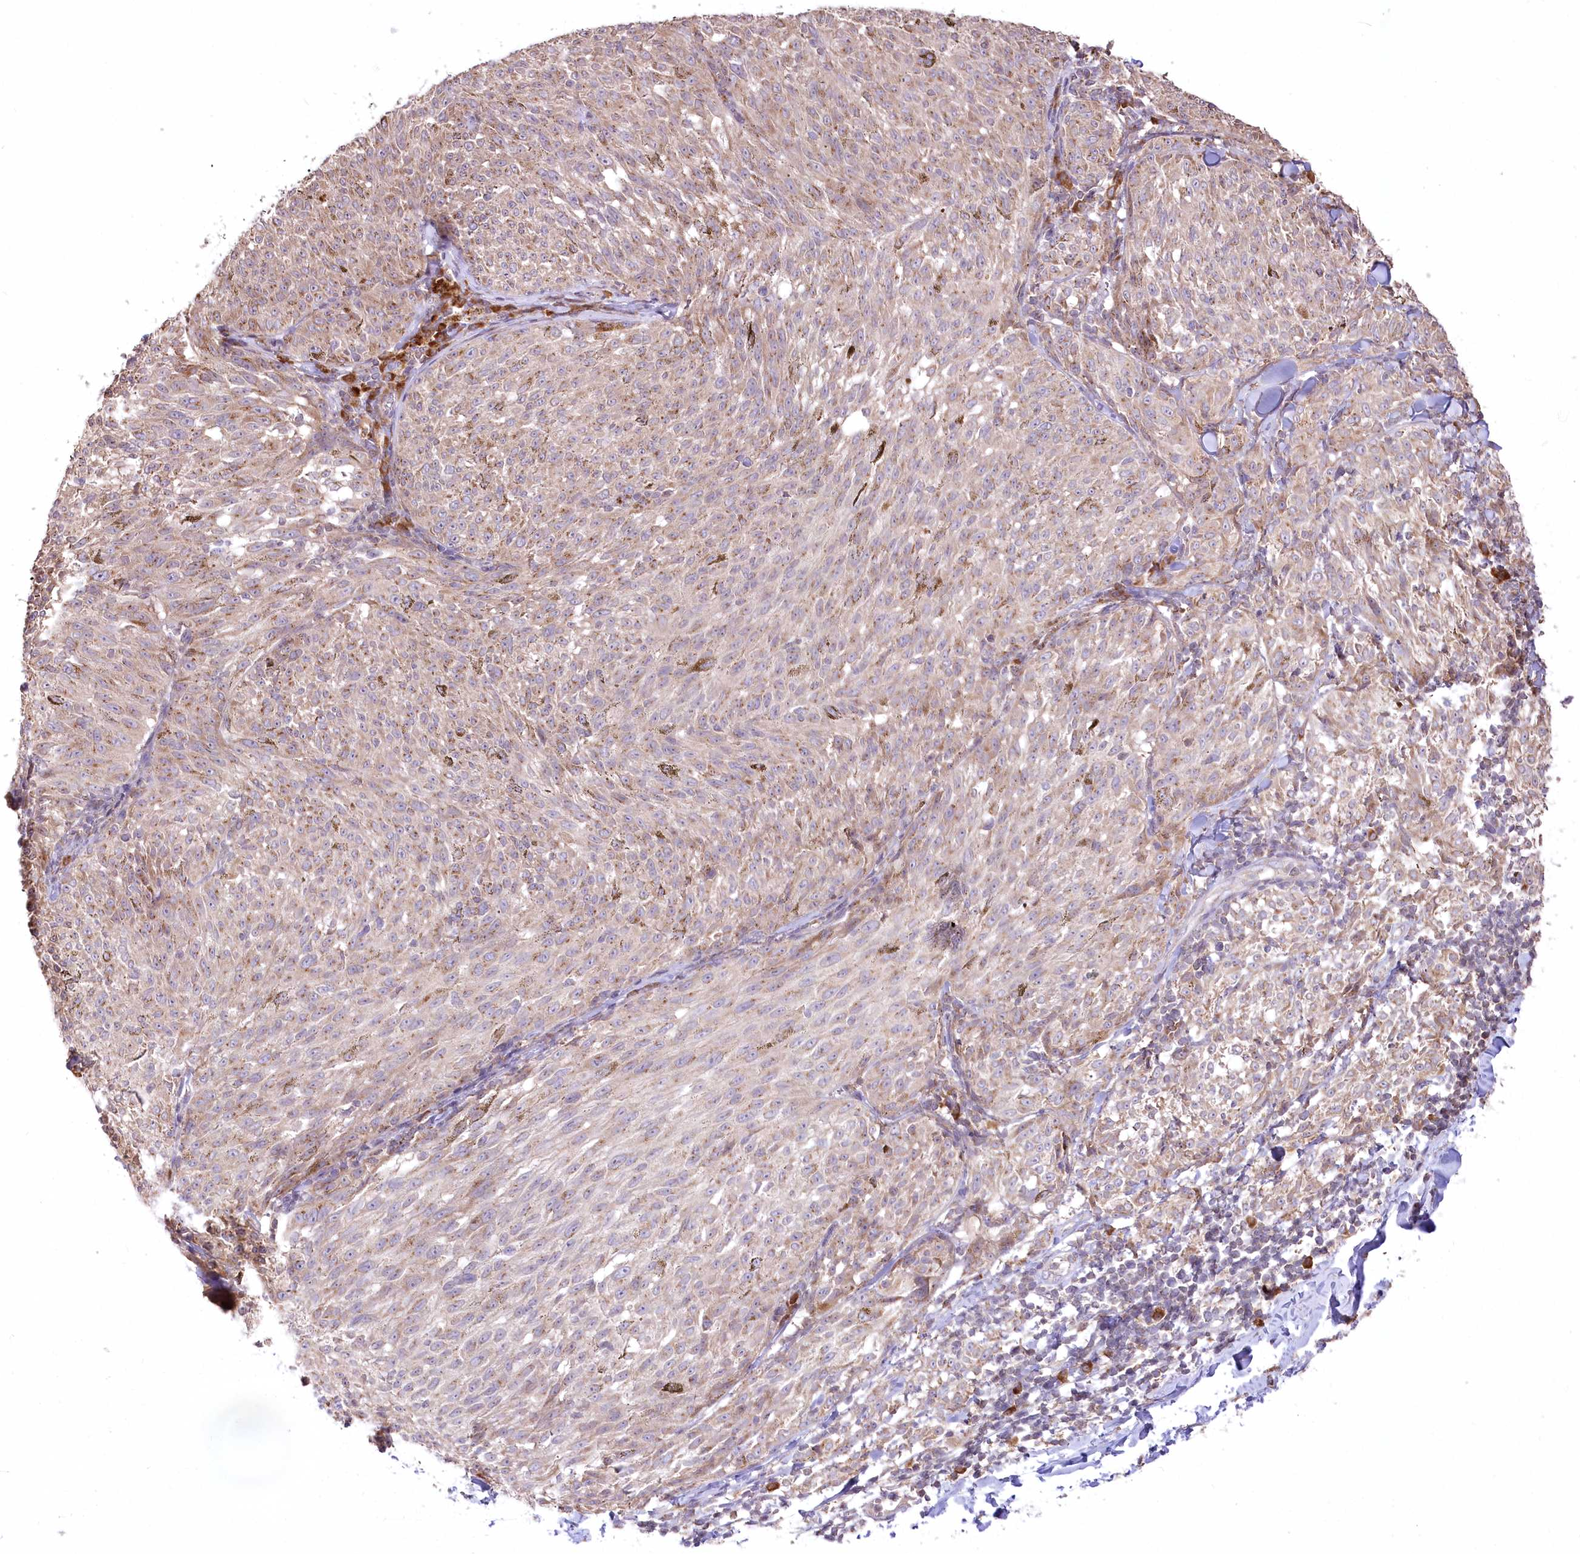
{"staining": {"intensity": "weak", "quantity": "25%-75%", "location": "cytoplasmic/membranous"}, "tissue": "melanoma", "cell_type": "Tumor cells", "image_type": "cancer", "snomed": [{"axis": "morphology", "description": "Malignant melanoma, NOS"}, {"axis": "topography", "description": "Skin"}], "caption": "Human melanoma stained with a protein marker reveals weak staining in tumor cells.", "gene": "STT3B", "patient": {"sex": "female", "age": 72}}